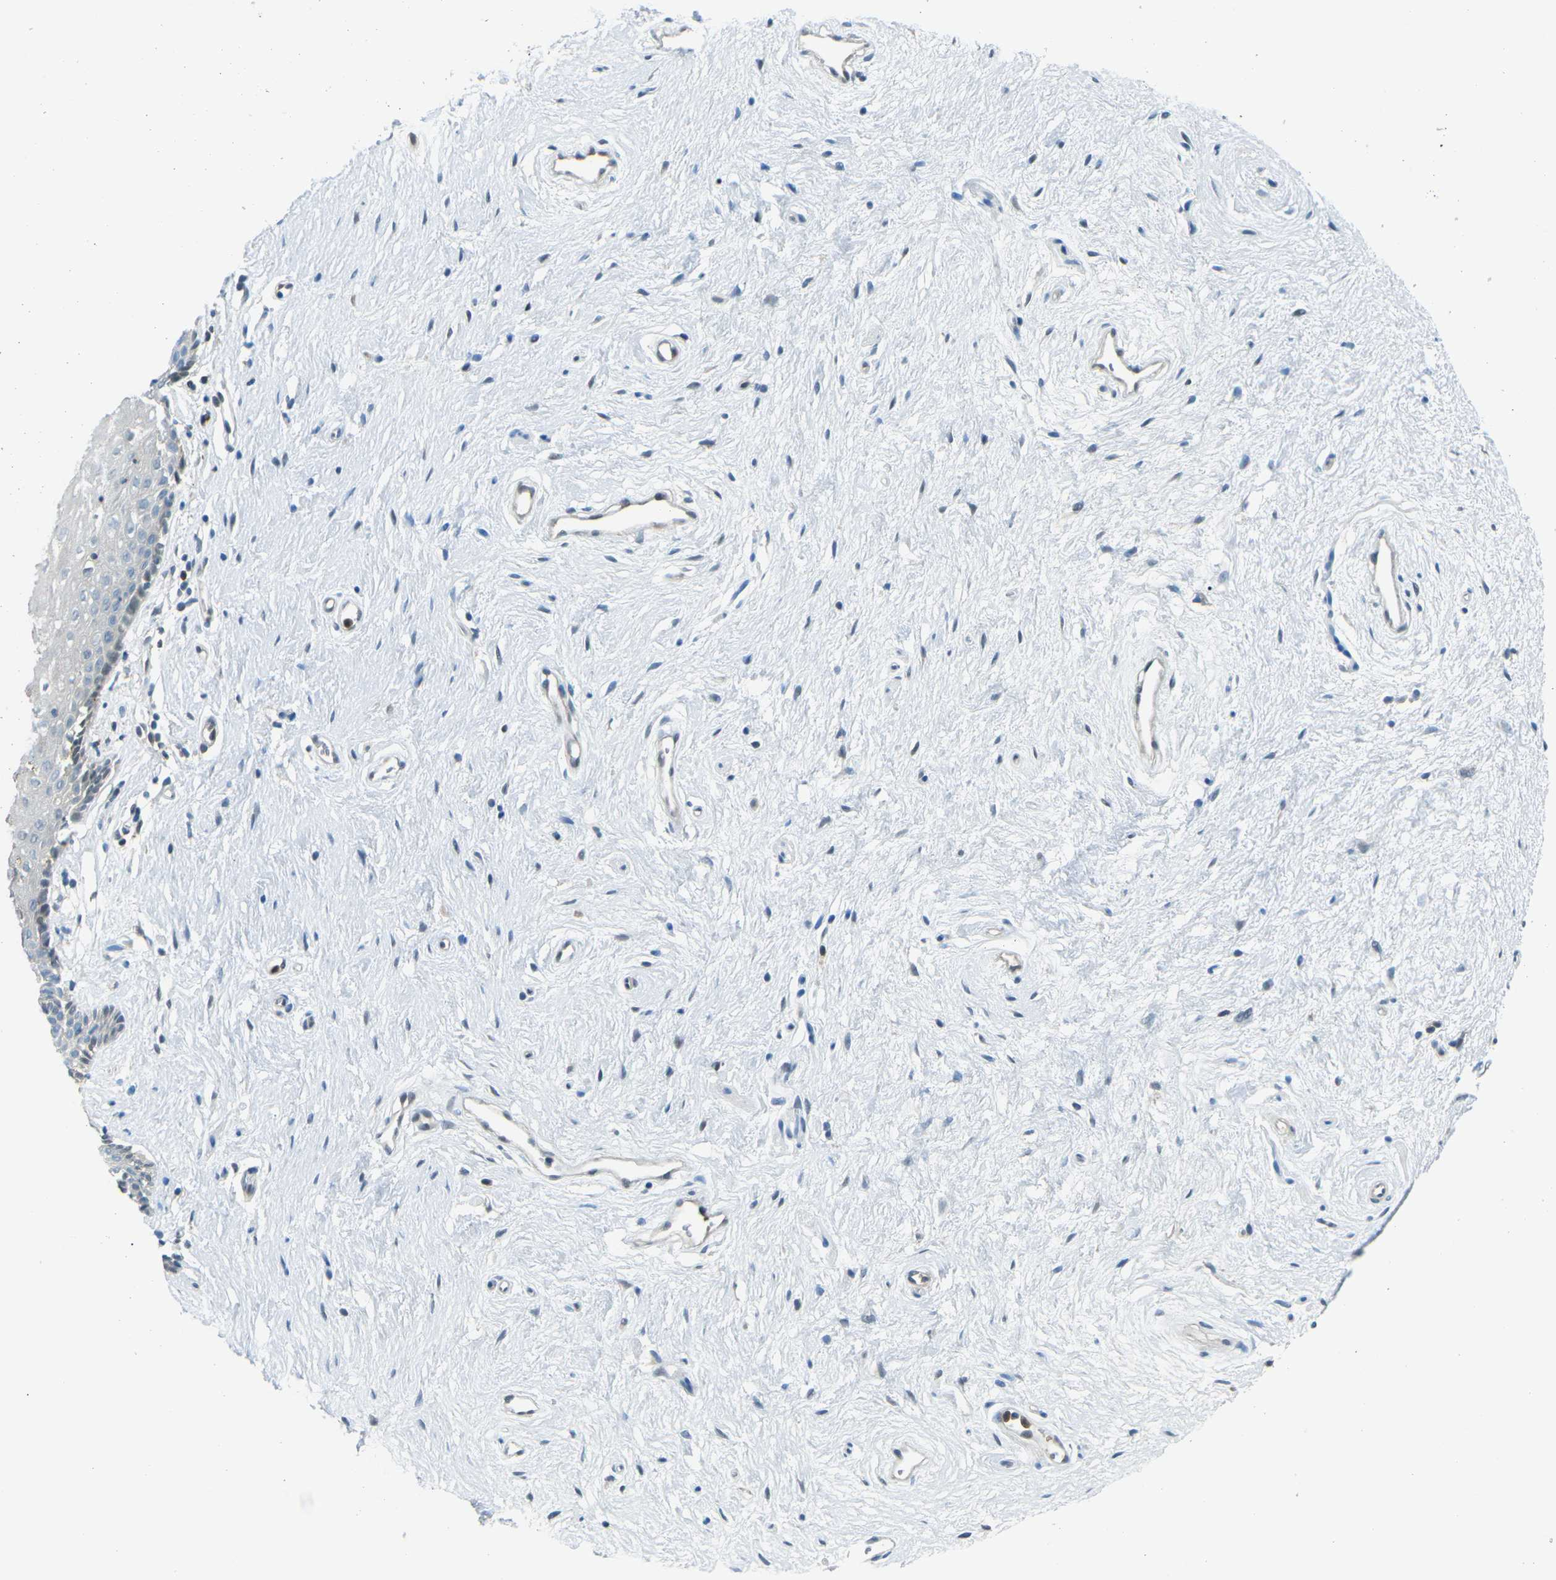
{"staining": {"intensity": "negative", "quantity": "none", "location": "none"}, "tissue": "vagina", "cell_type": "Squamous epithelial cells", "image_type": "normal", "snomed": [{"axis": "morphology", "description": "Normal tissue, NOS"}, {"axis": "topography", "description": "Vagina"}], "caption": "IHC micrograph of normal human vagina stained for a protein (brown), which displays no staining in squamous epithelial cells.", "gene": "PIEZO2", "patient": {"sex": "female", "age": 44}}